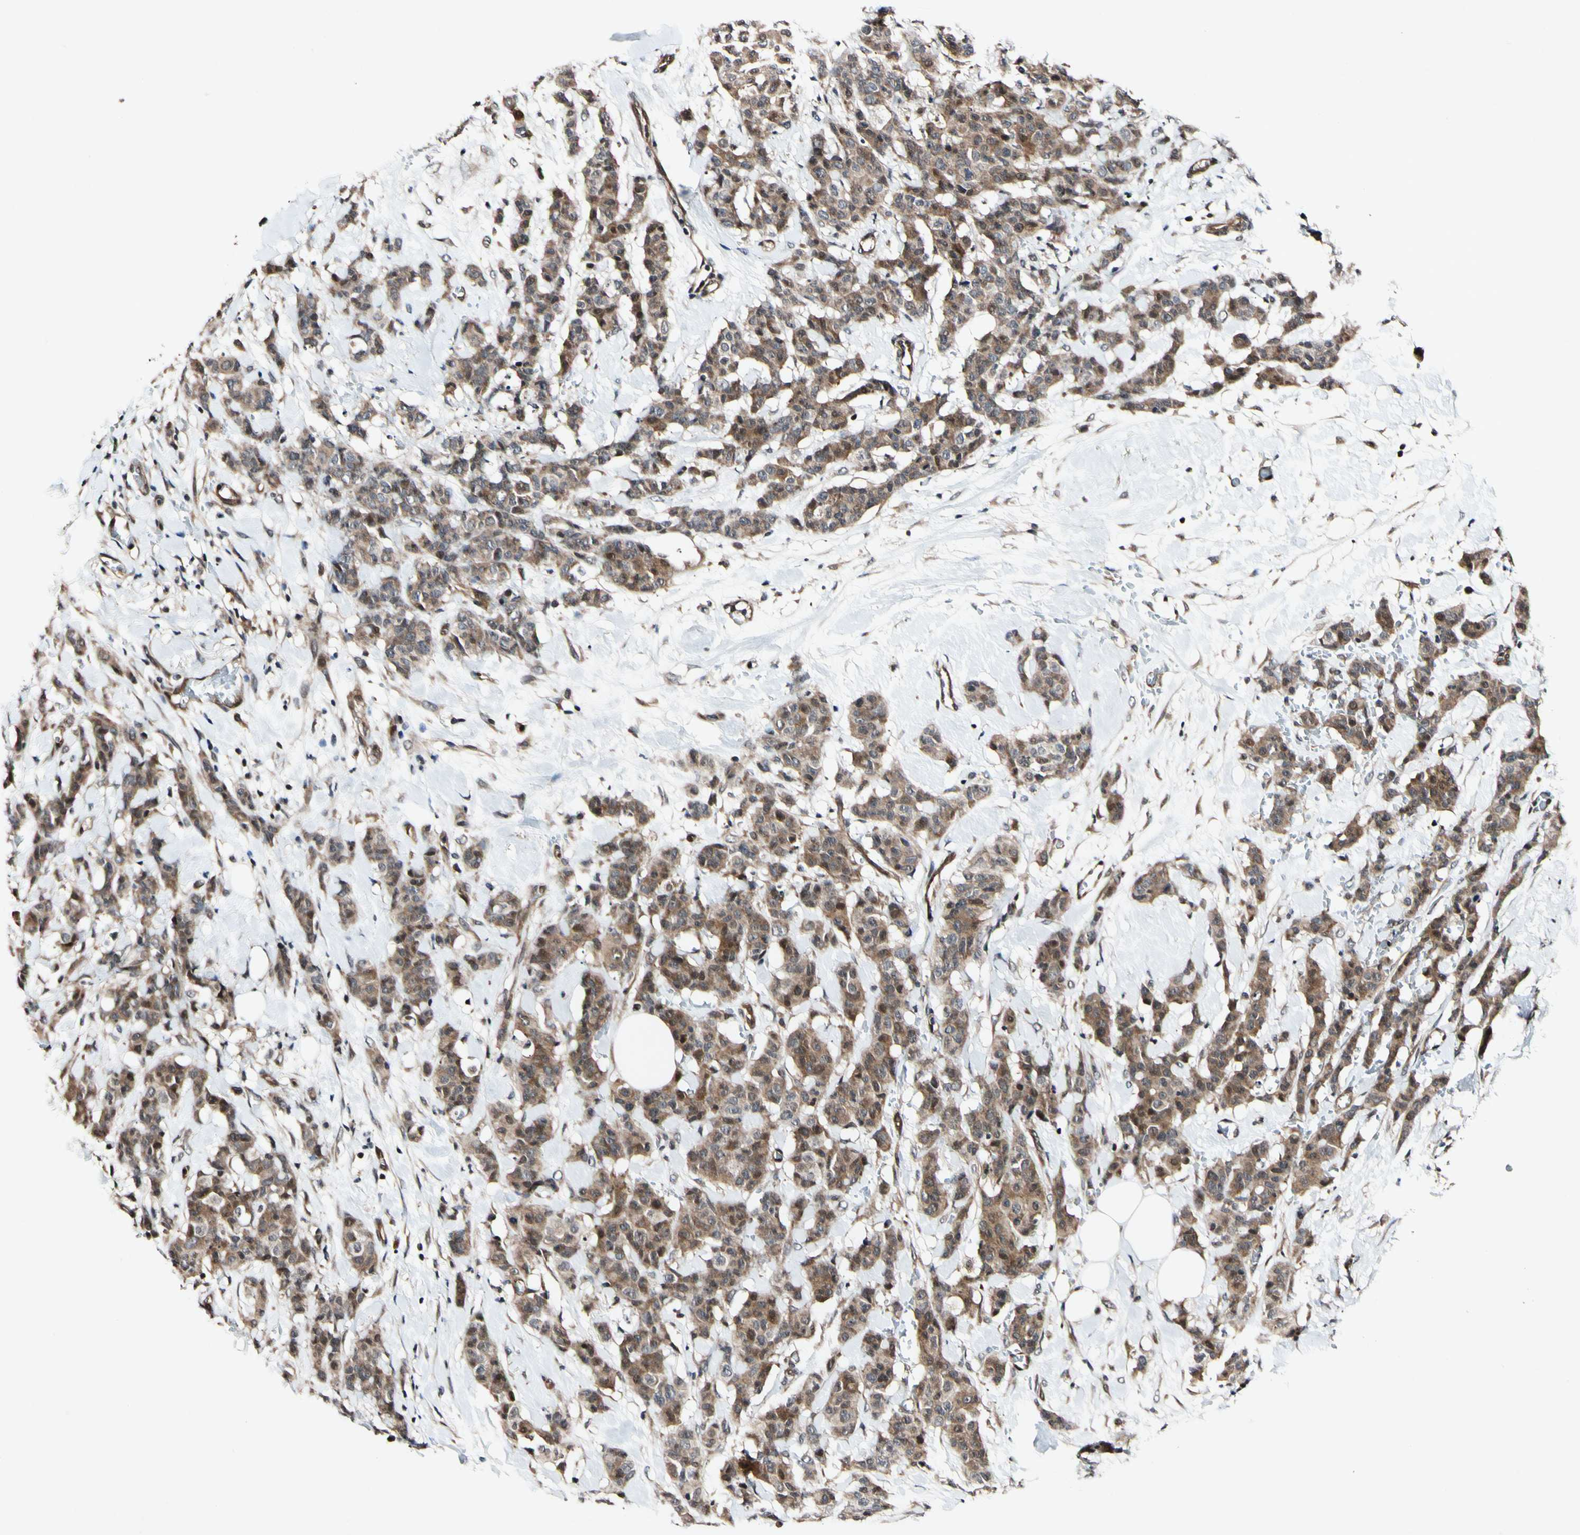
{"staining": {"intensity": "moderate", "quantity": ">75%", "location": "cytoplasmic/membranous,nuclear"}, "tissue": "breast cancer", "cell_type": "Tumor cells", "image_type": "cancer", "snomed": [{"axis": "morphology", "description": "Normal tissue, NOS"}, {"axis": "morphology", "description": "Duct carcinoma"}, {"axis": "topography", "description": "Breast"}], "caption": "The photomicrograph demonstrates immunohistochemical staining of breast cancer. There is moderate cytoplasmic/membranous and nuclear staining is present in approximately >75% of tumor cells.", "gene": "CSNK1E", "patient": {"sex": "female", "age": 40}}